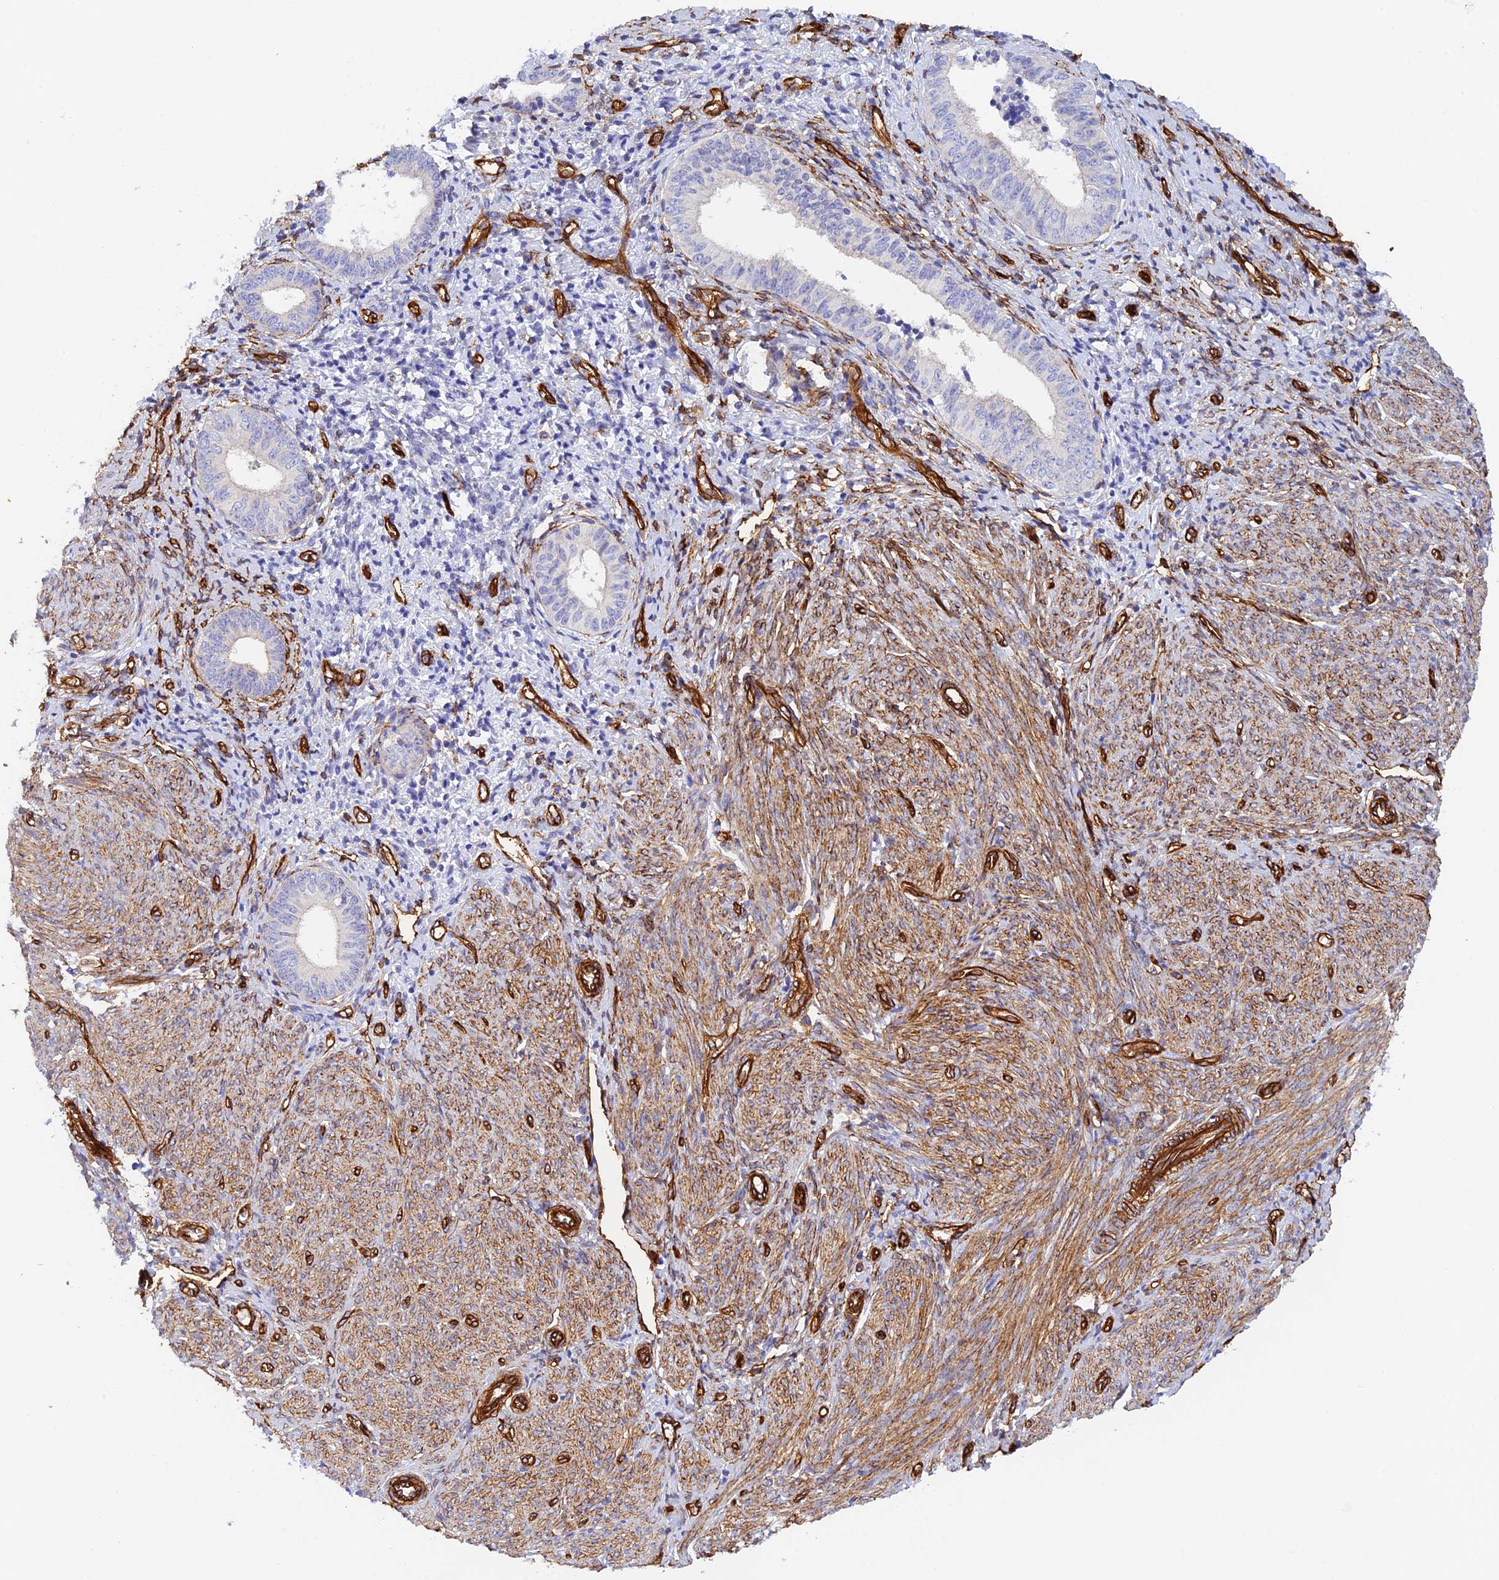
{"staining": {"intensity": "negative", "quantity": "none", "location": "none"}, "tissue": "endometrial cancer", "cell_type": "Tumor cells", "image_type": "cancer", "snomed": [{"axis": "morphology", "description": "Adenocarcinoma, NOS"}, {"axis": "topography", "description": "Endometrium"}], "caption": "This is an immunohistochemistry (IHC) micrograph of endometrial cancer (adenocarcinoma). There is no staining in tumor cells.", "gene": "MYO9A", "patient": {"sex": "female", "age": 79}}